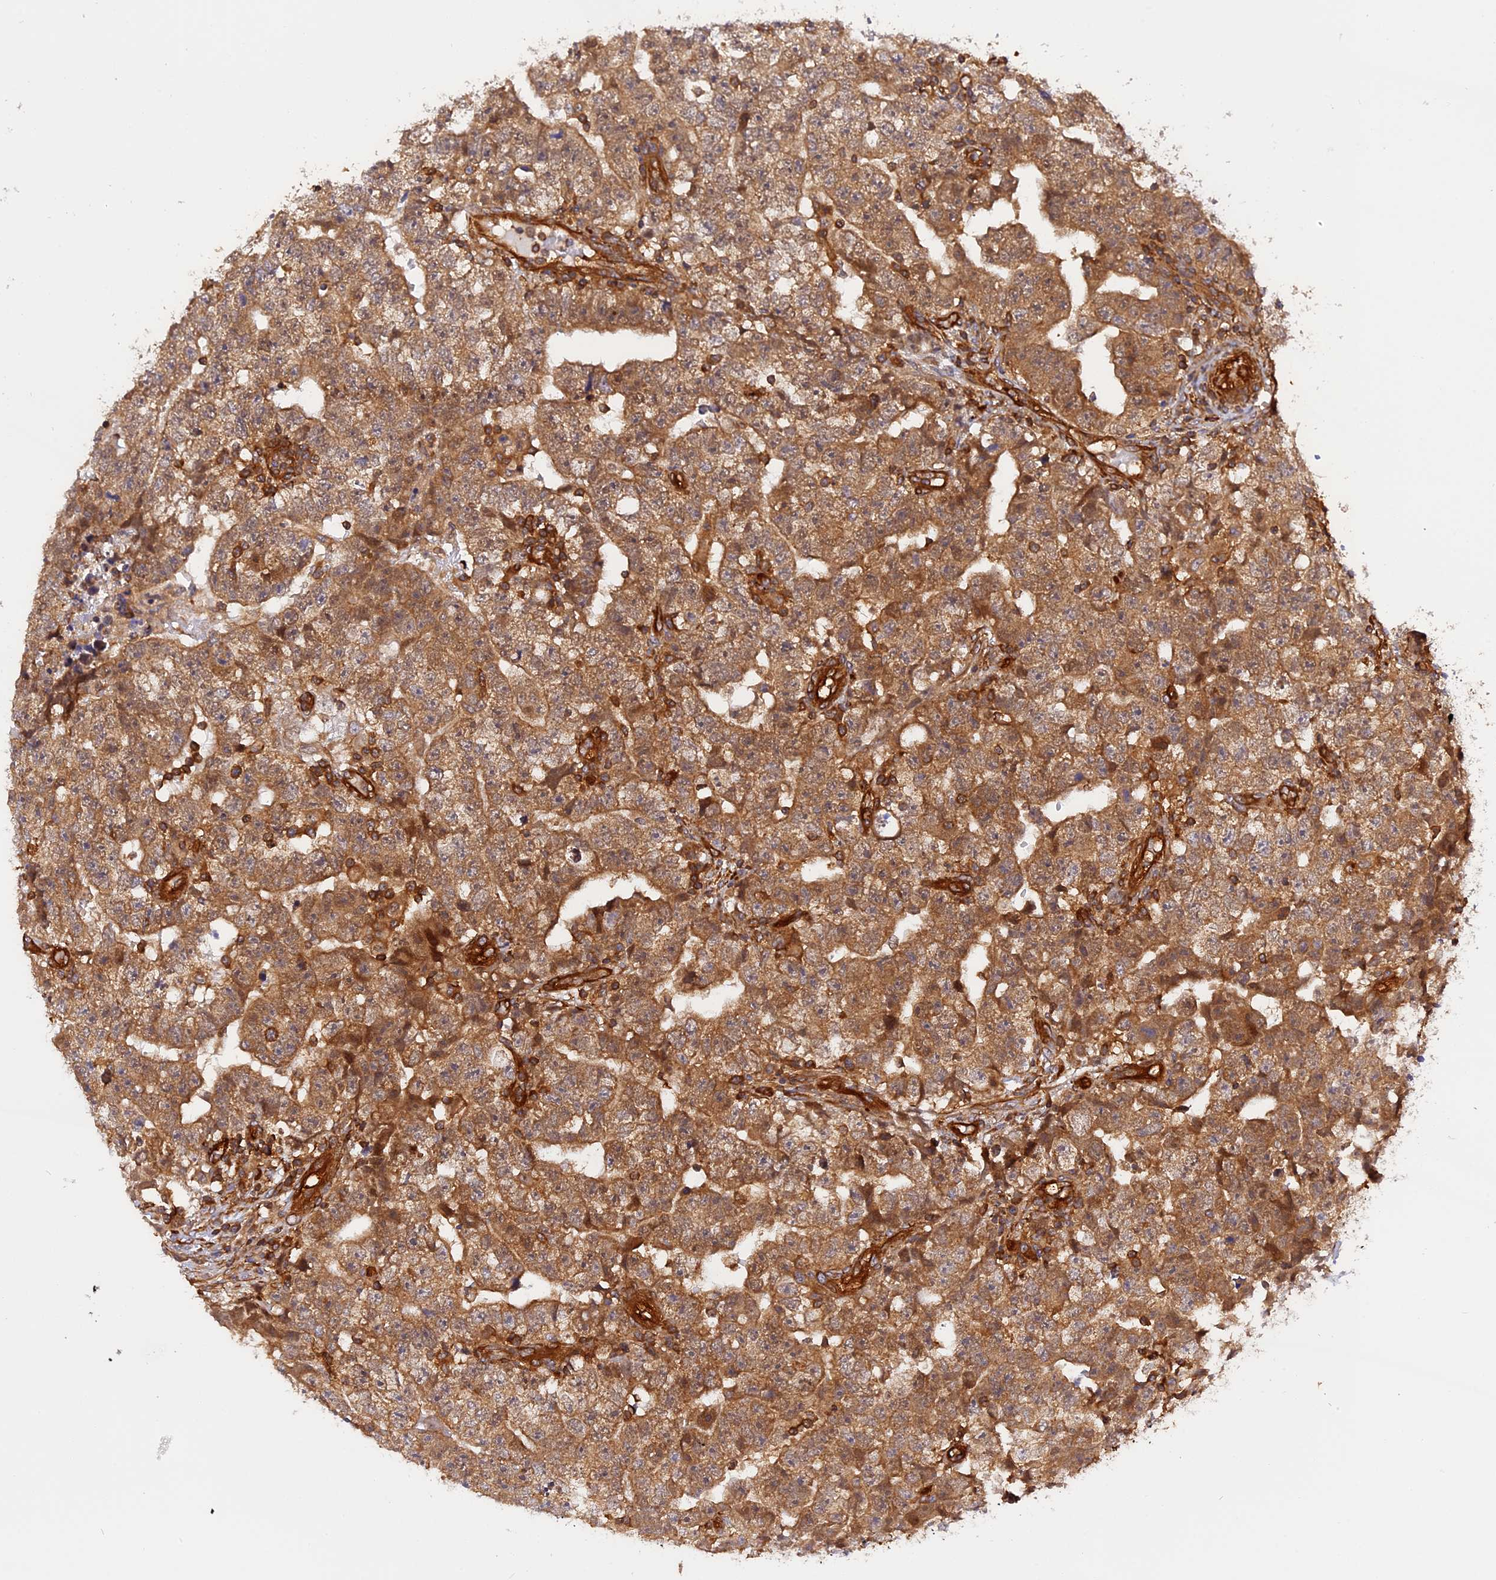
{"staining": {"intensity": "moderate", "quantity": ">75%", "location": "cytoplasmic/membranous"}, "tissue": "testis cancer", "cell_type": "Tumor cells", "image_type": "cancer", "snomed": [{"axis": "morphology", "description": "Carcinoma, Embryonal, NOS"}, {"axis": "topography", "description": "Testis"}], "caption": "Testis embryonal carcinoma was stained to show a protein in brown. There is medium levels of moderate cytoplasmic/membranous expression in approximately >75% of tumor cells.", "gene": "C5orf22", "patient": {"sex": "male", "age": 25}}